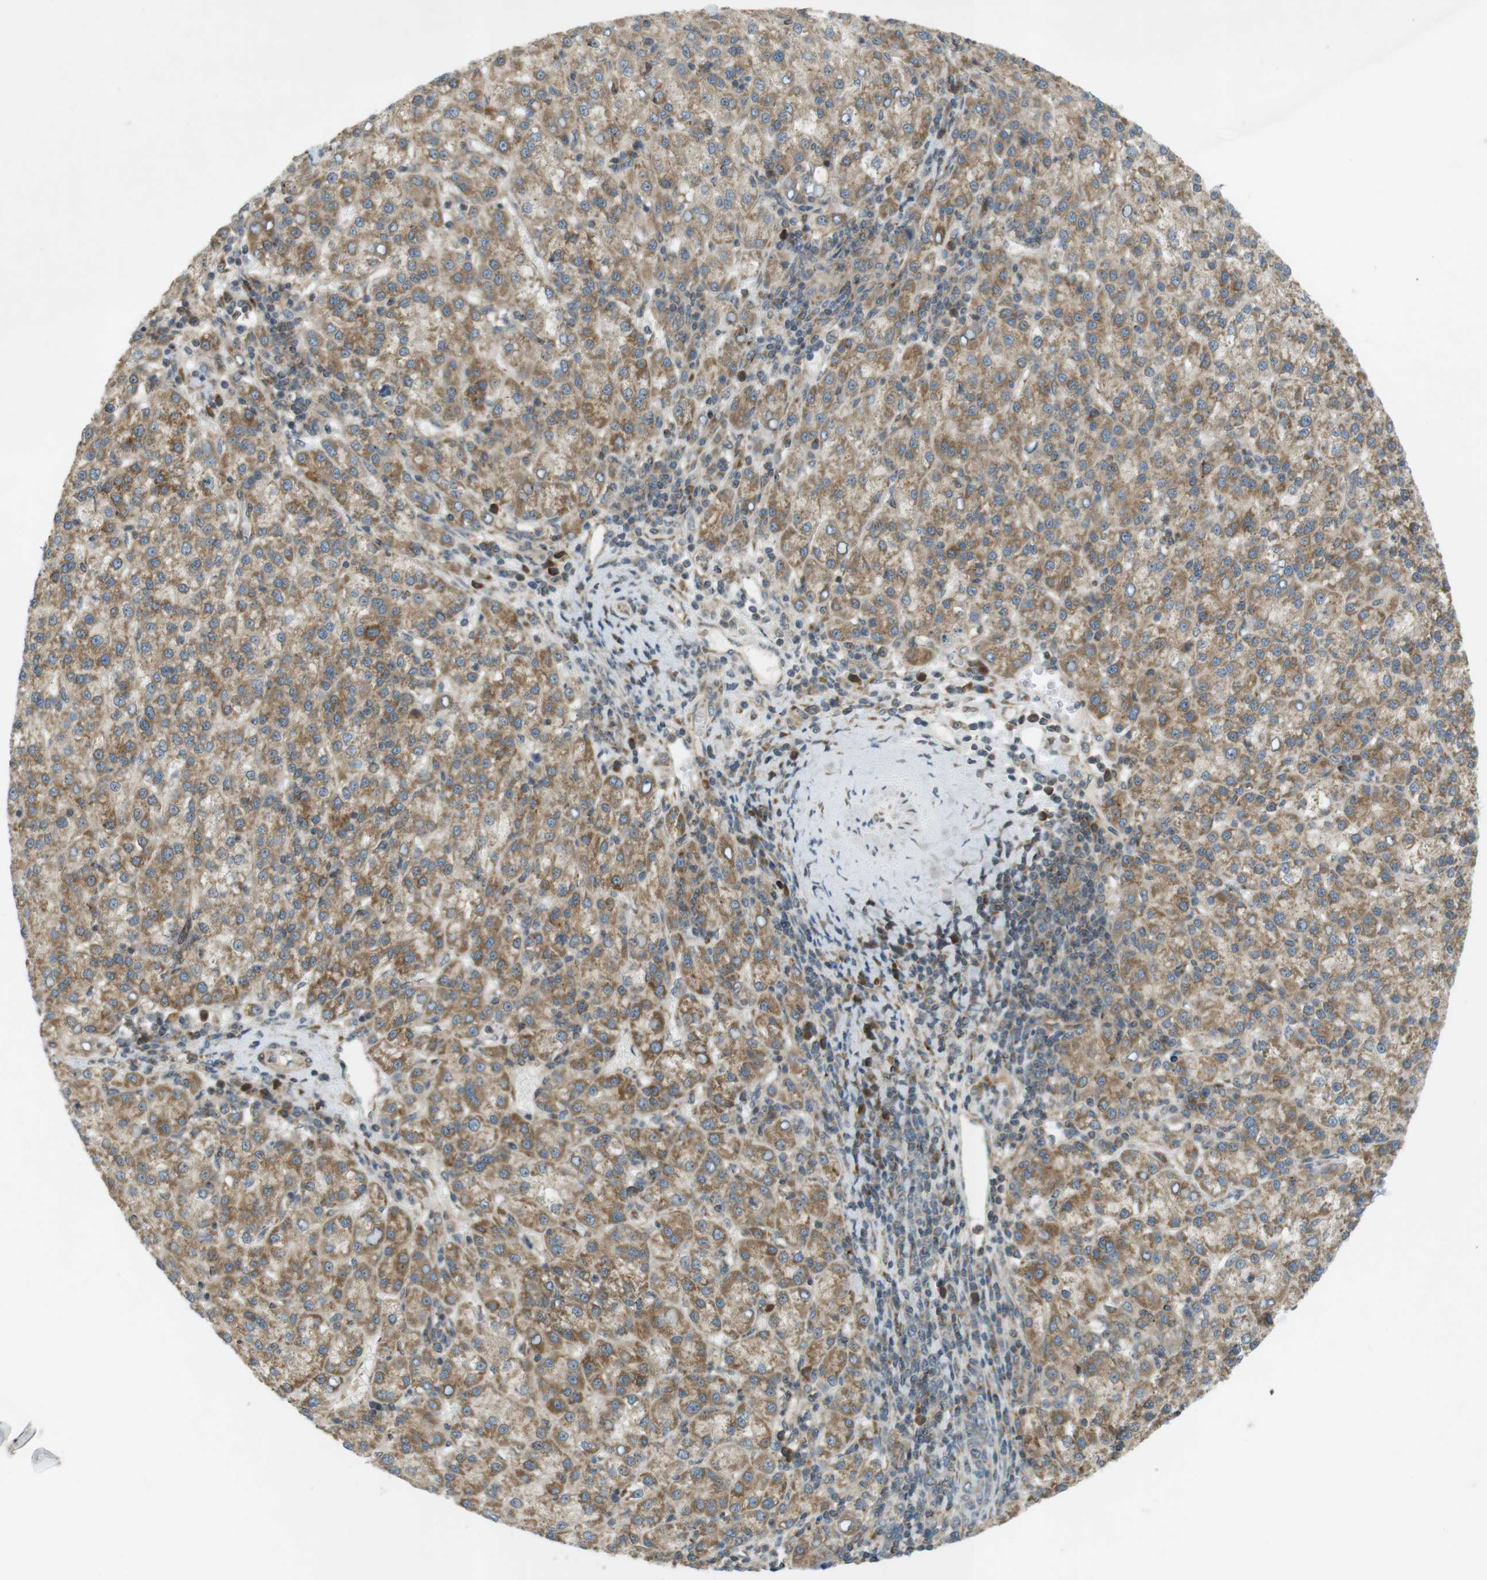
{"staining": {"intensity": "weak", "quantity": ">75%", "location": "cytoplasmic/membranous"}, "tissue": "liver cancer", "cell_type": "Tumor cells", "image_type": "cancer", "snomed": [{"axis": "morphology", "description": "Cholangiocarcinoma"}, {"axis": "topography", "description": "Liver"}], "caption": "High-power microscopy captured an IHC histopathology image of liver cancer, revealing weak cytoplasmic/membranous staining in about >75% of tumor cells. (DAB (3,3'-diaminobenzidine) = brown stain, brightfield microscopy at high magnification).", "gene": "SLC41A1", "patient": {"sex": "female", "age": 79}}